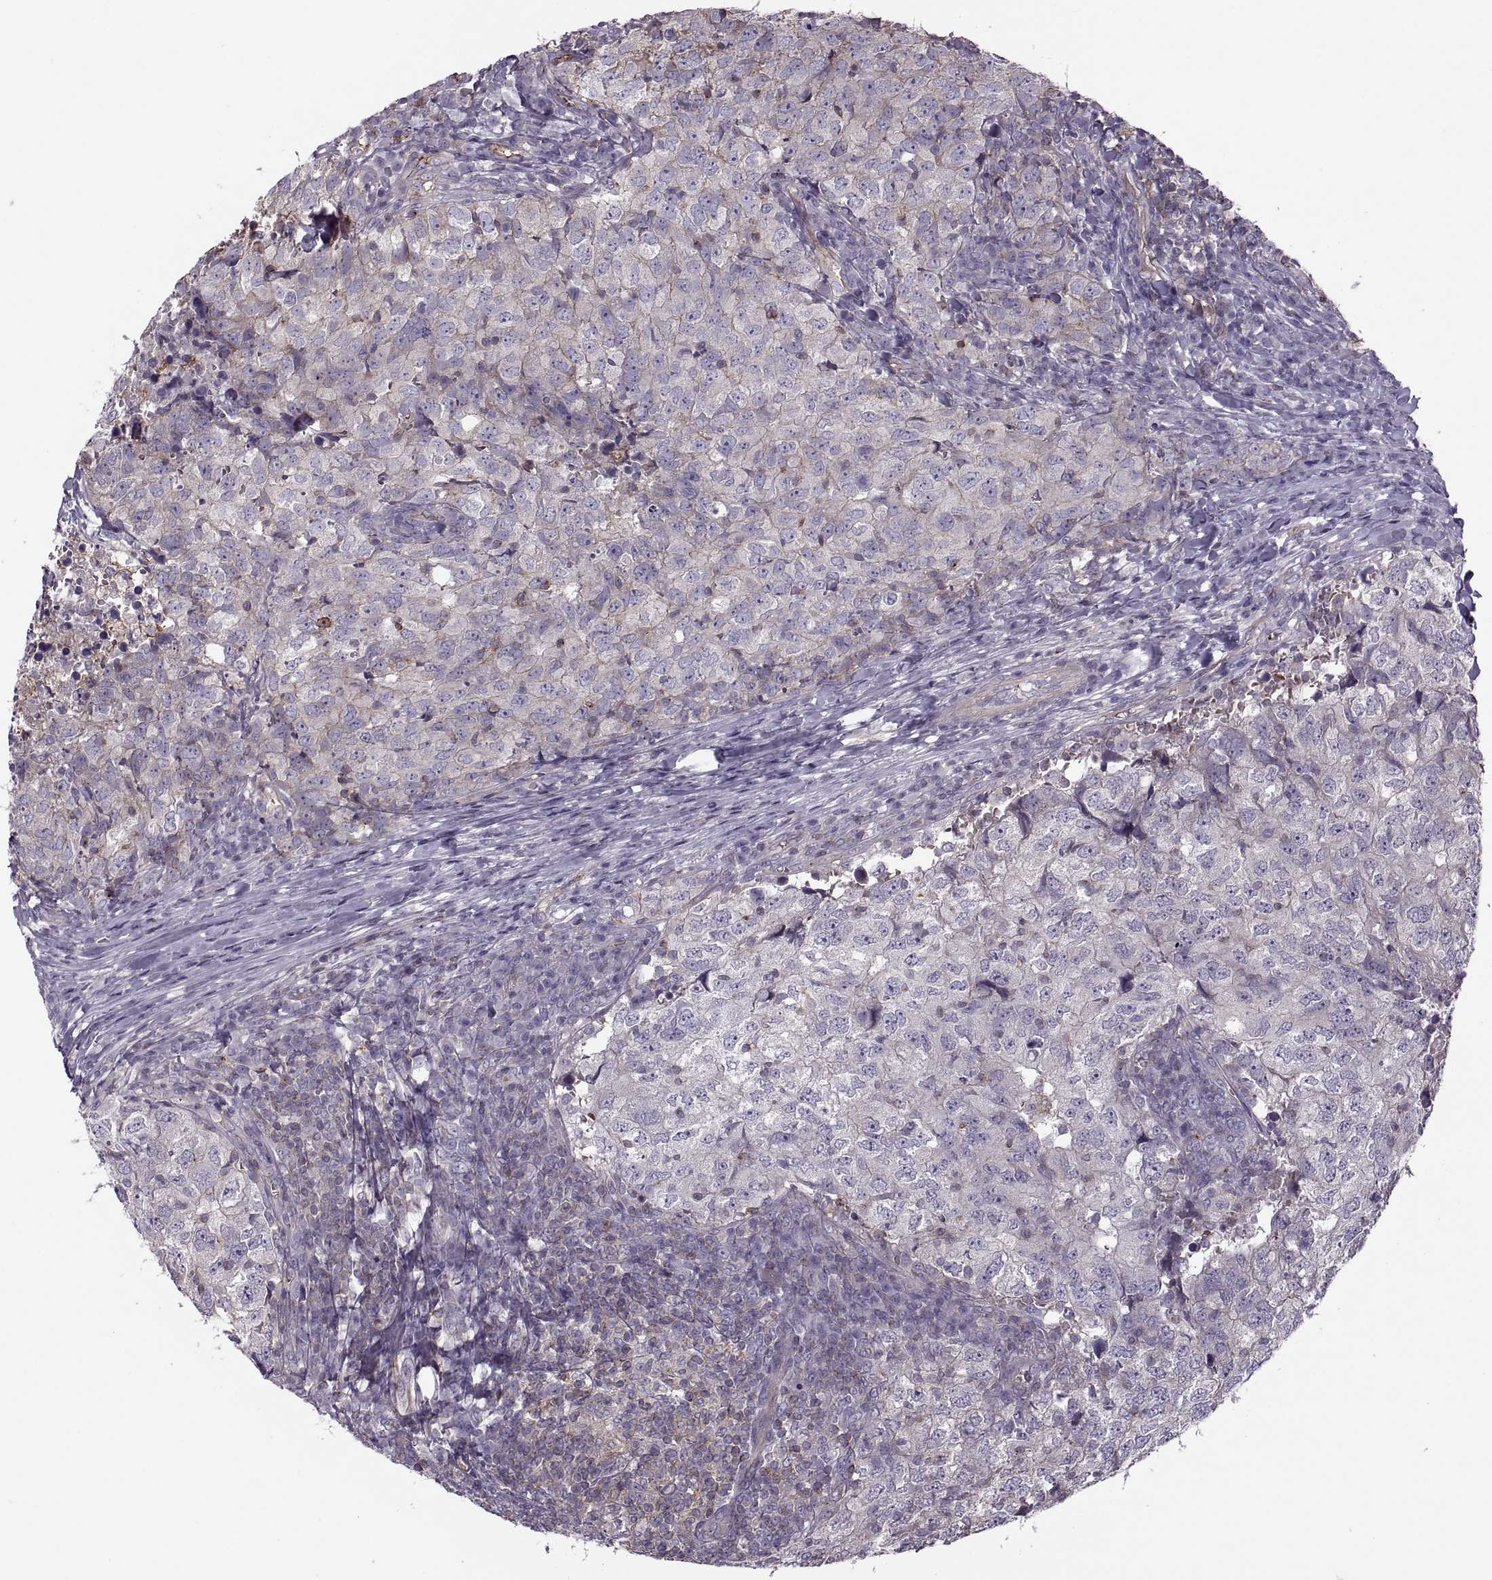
{"staining": {"intensity": "weak", "quantity": "25%-75%", "location": "cytoplasmic/membranous"}, "tissue": "breast cancer", "cell_type": "Tumor cells", "image_type": "cancer", "snomed": [{"axis": "morphology", "description": "Duct carcinoma"}, {"axis": "topography", "description": "Breast"}], "caption": "A high-resolution histopathology image shows IHC staining of breast infiltrating ductal carcinoma, which displays weak cytoplasmic/membranous positivity in approximately 25%-75% of tumor cells.", "gene": "SLC2A3", "patient": {"sex": "female", "age": 30}}